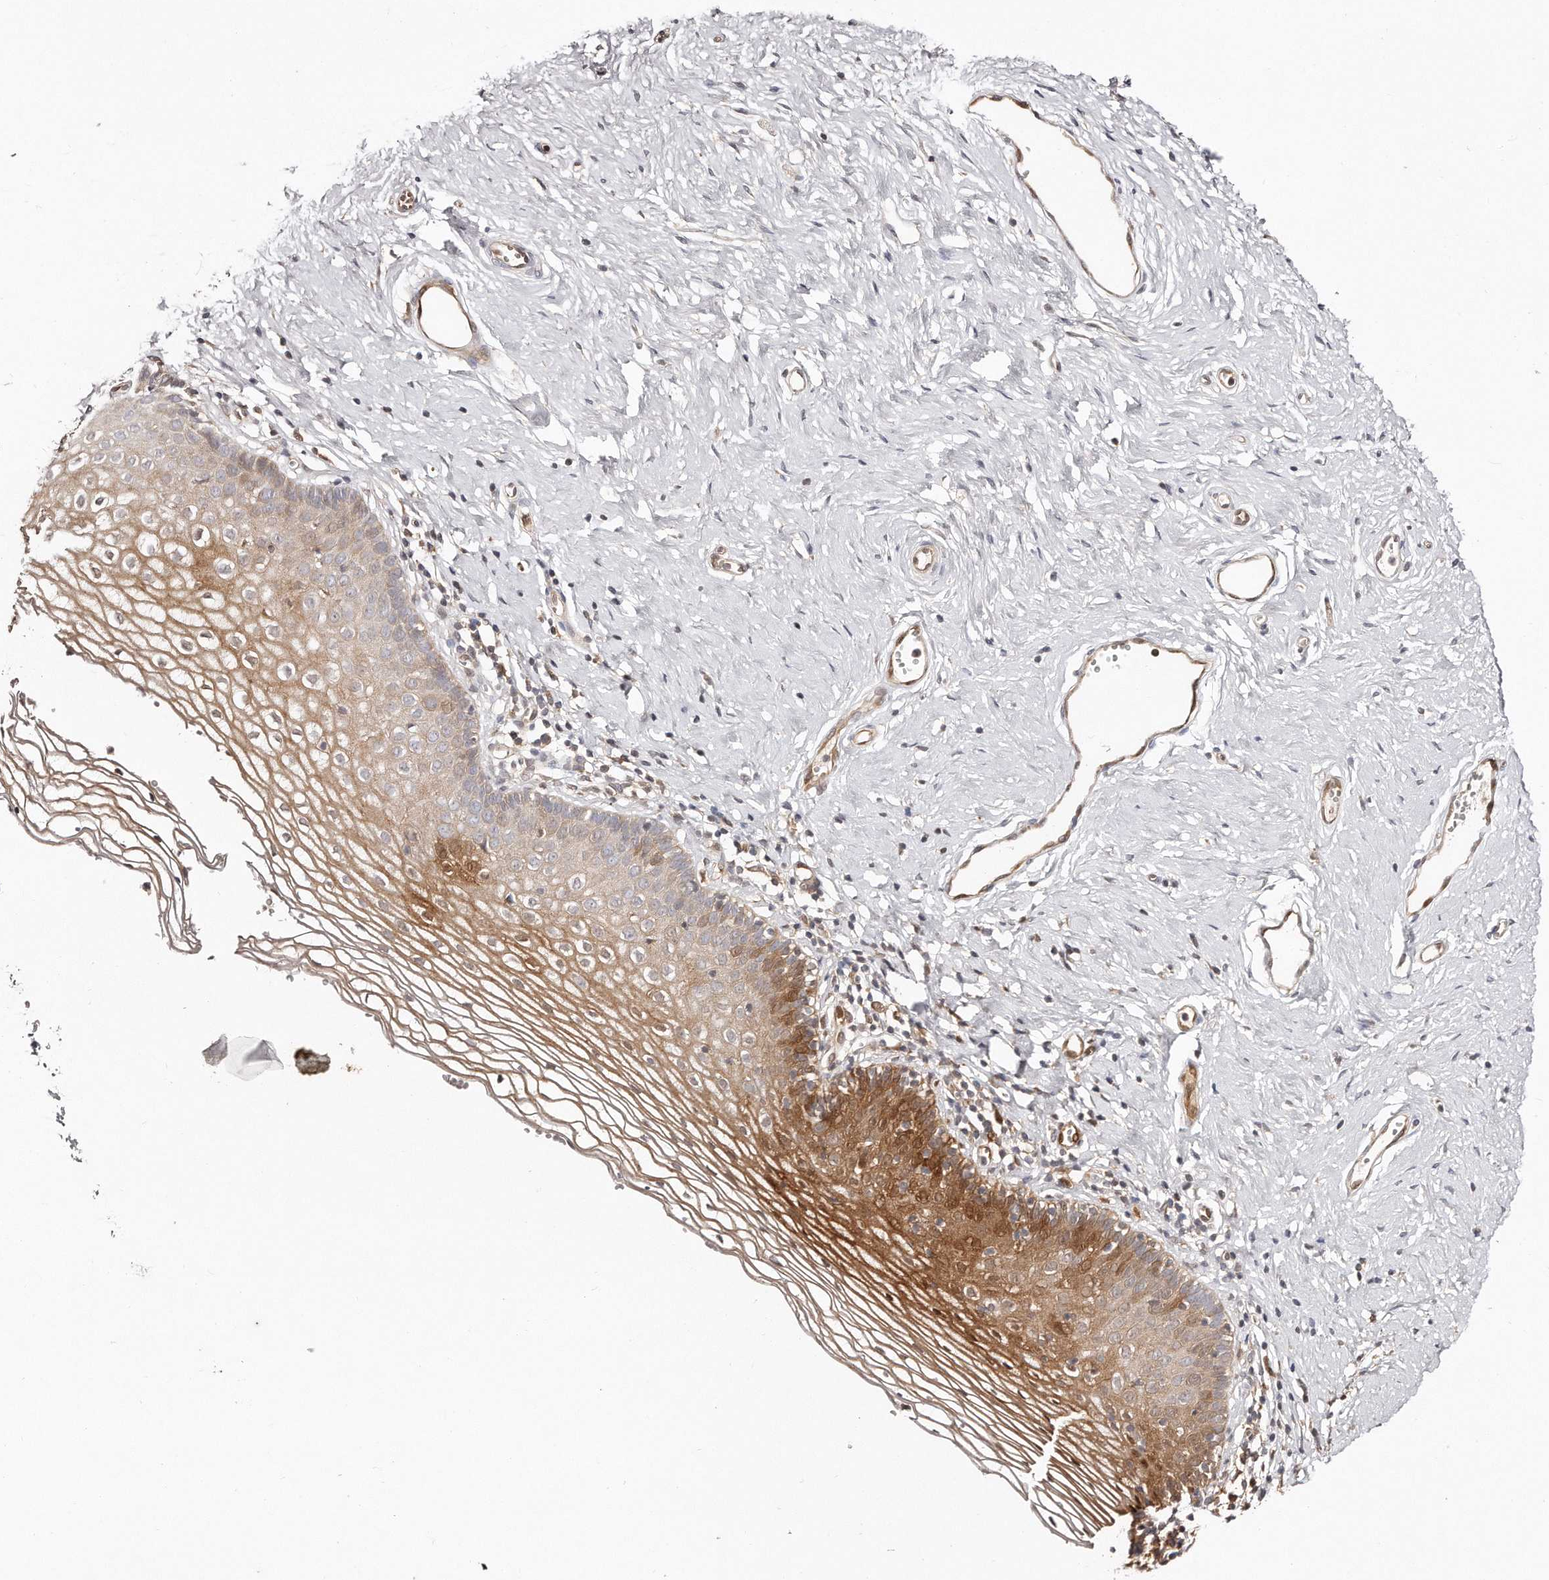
{"staining": {"intensity": "moderate", "quantity": ">75%", "location": "cytoplasmic/membranous"}, "tissue": "vagina", "cell_type": "Squamous epithelial cells", "image_type": "normal", "snomed": [{"axis": "morphology", "description": "Normal tissue, NOS"}, {"axis": "topography", "description": "Vagina"}], "caption": "Protein expression analysis of normal human vagina reveals moderate cytoplasmic/membranous staining in approximately >75% of squamous epithelial cells.", "gene": "GBP4", "patient": {"sex": "female", "age": 32}}